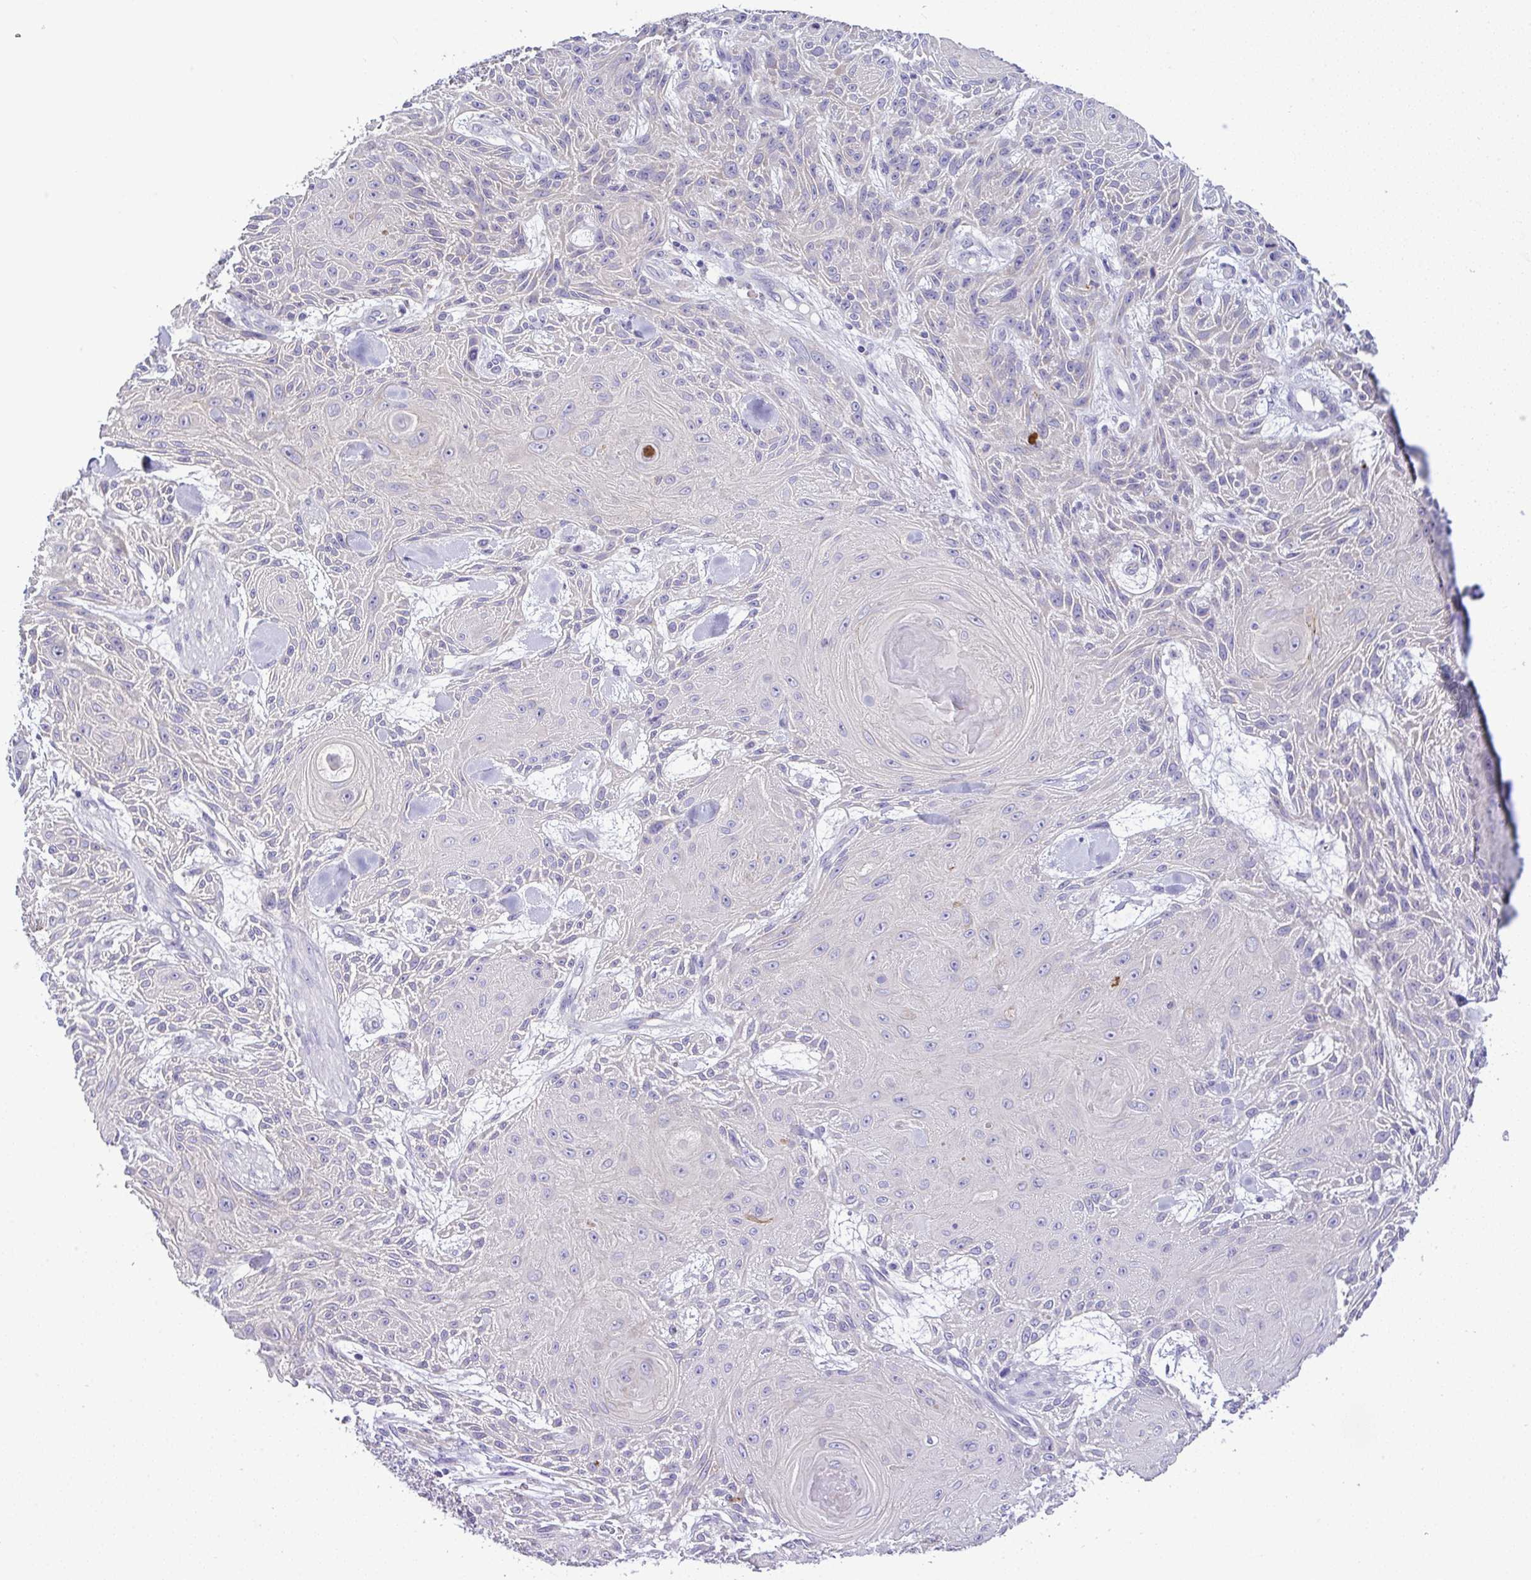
{"staining": {"intensity": "negative", "quantity": "none", "location": "none"}, "tissue": "skin cancer", "cell_type": "Tumor cells", "image_type": "cancer", "snomed": [{"axis": "morphology", "description": "Squamous cell carcinoma, NOS"}, {"axis": "topography", "description": "Skin"}], "caption": "Immunohistochemistry (IHC) of skin squamous cell carcinoma shows no positivity in tumor cells.", "gene": "ST8SIA2", "patient": {"sex": "male", "age": 88}}